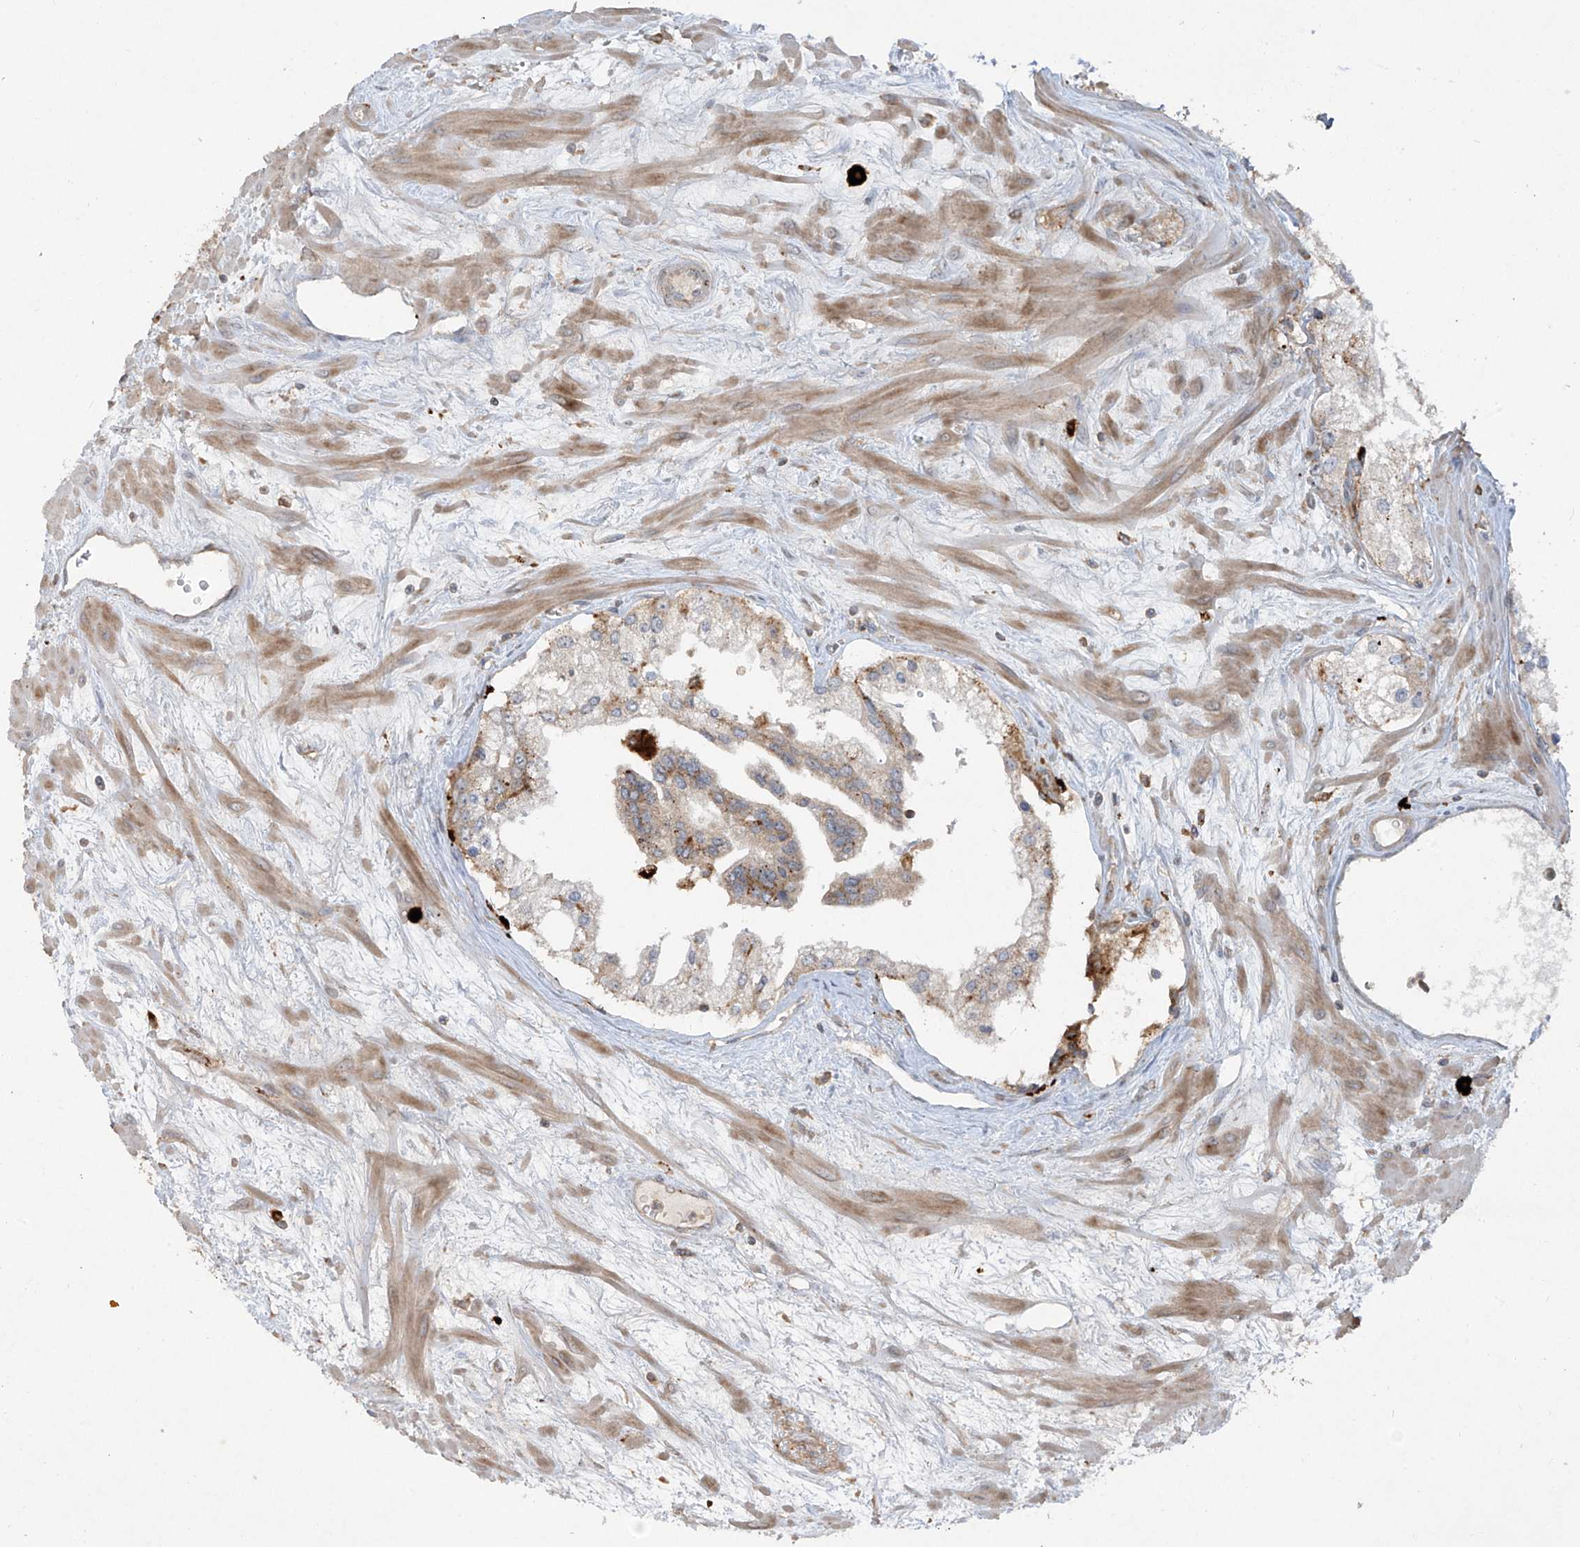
{"staining": {"intensity": "weak", "quantity": "<25%", "location": "cytoplasmic/membranous"}, "tissue": "prostate cancer", "cell_type": "Tumor cells", "image_type": "cancer", "snomed": [{"axis": "morphology", "description": "Adenocarcinoma, High grade"}, {"axis": "topography", "description": "Prostate"}], "caption": "Adenocarcinoma (high-grade) (prostate) stained for a protein using IHC exhibits no expression tumor cells.", "gene": "LDAH", "patient": {"sex": "male", "age": 66}}